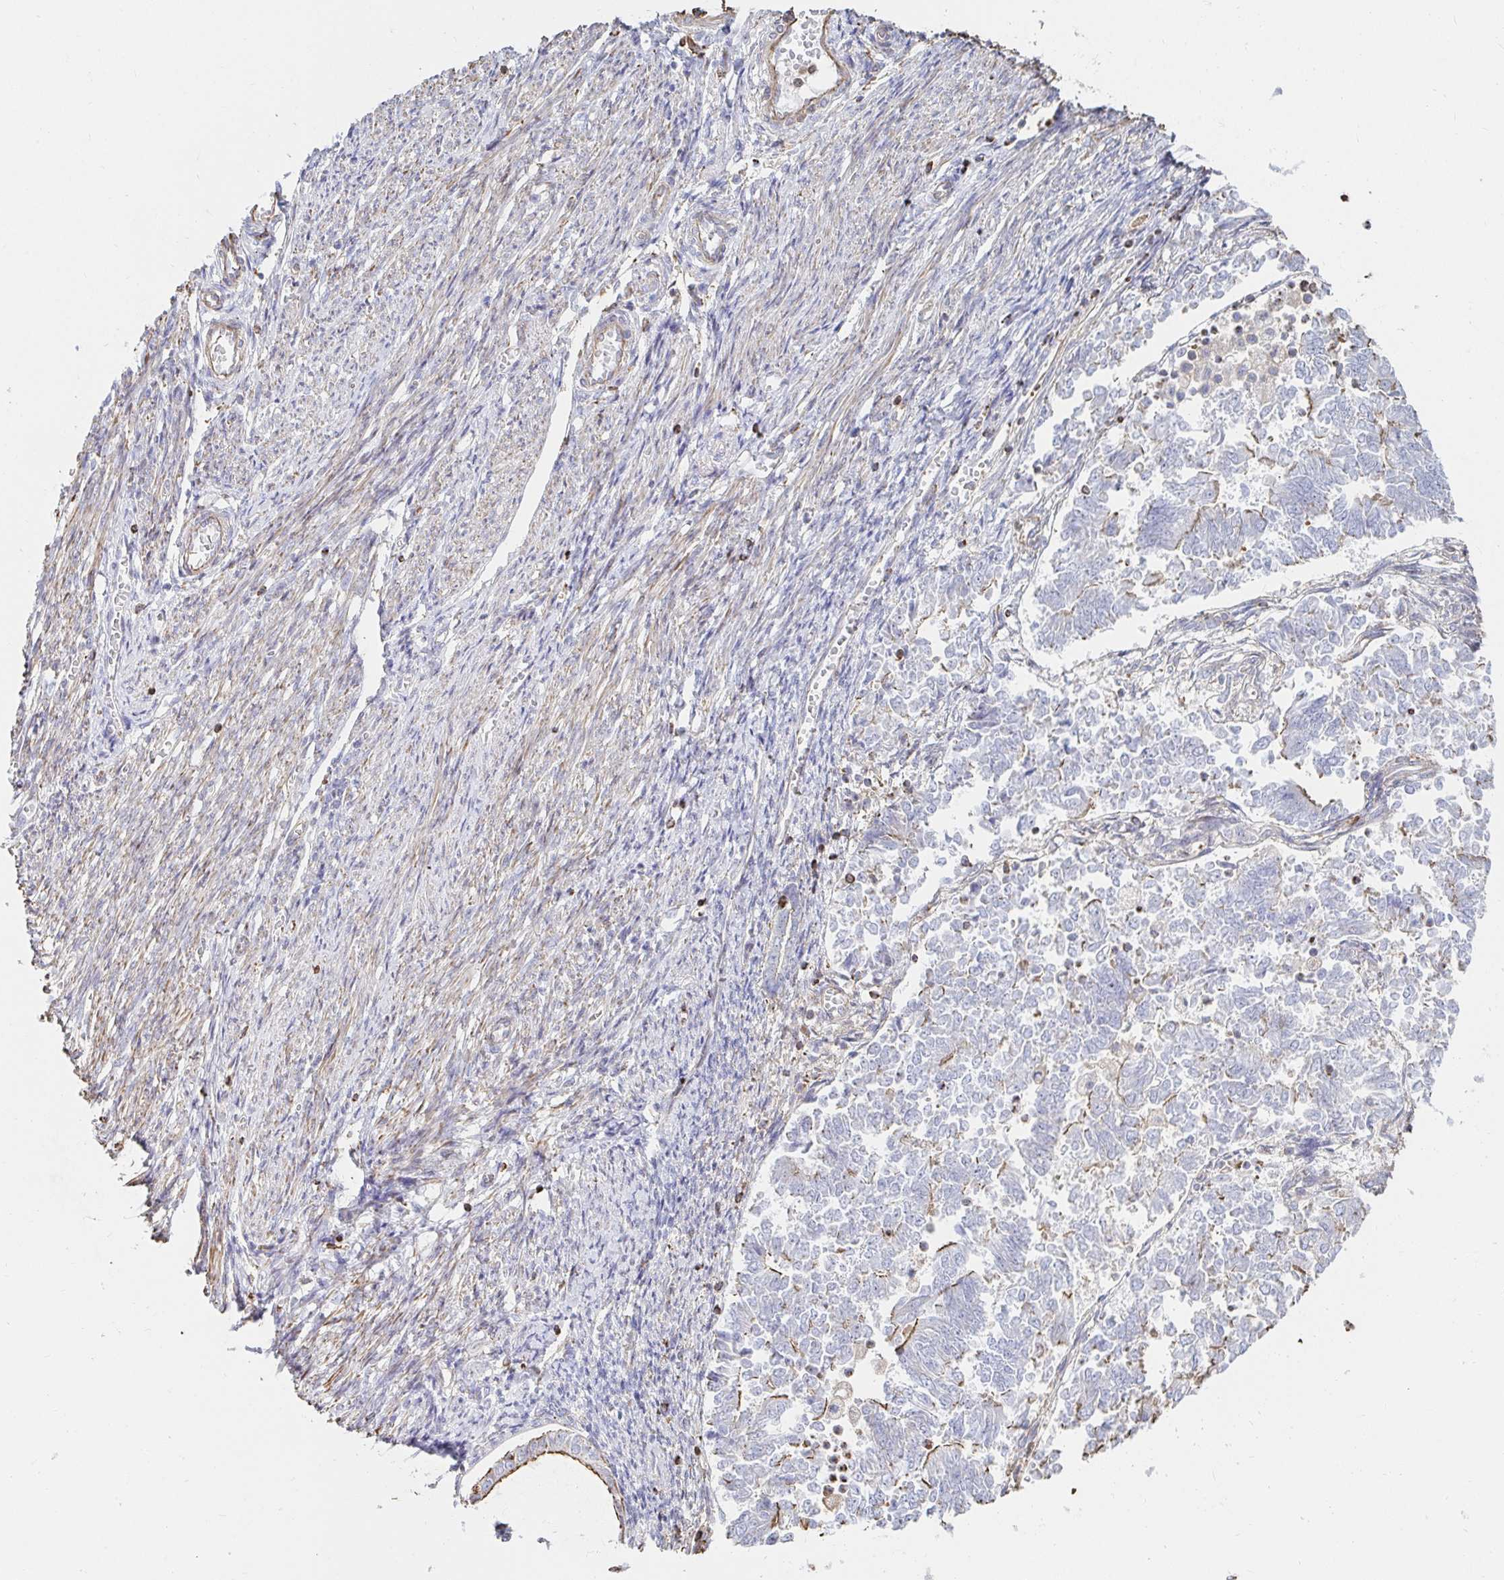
{"staining": {"intensity": "moderate", "quantity": "<25%", "location": "cytoplasmic/membranous"}, "tissue": "endometrial cancer", "cell_type": "Tumor cells", "image_type": "cancer", "snomed": [{"axis": "morphology", "description": "Adenocarcinoma, NOS"}, {"axis": "topography", "description": "Endometrium"}], "caption": "Protein analysis of endometrial adenocarcinoma tissue shows moderate cytoplasmic/membranous positivity in about <25% of tumor cells.", "gene": "PTPN14", "patient": {"sex": "female", "age": 65}}